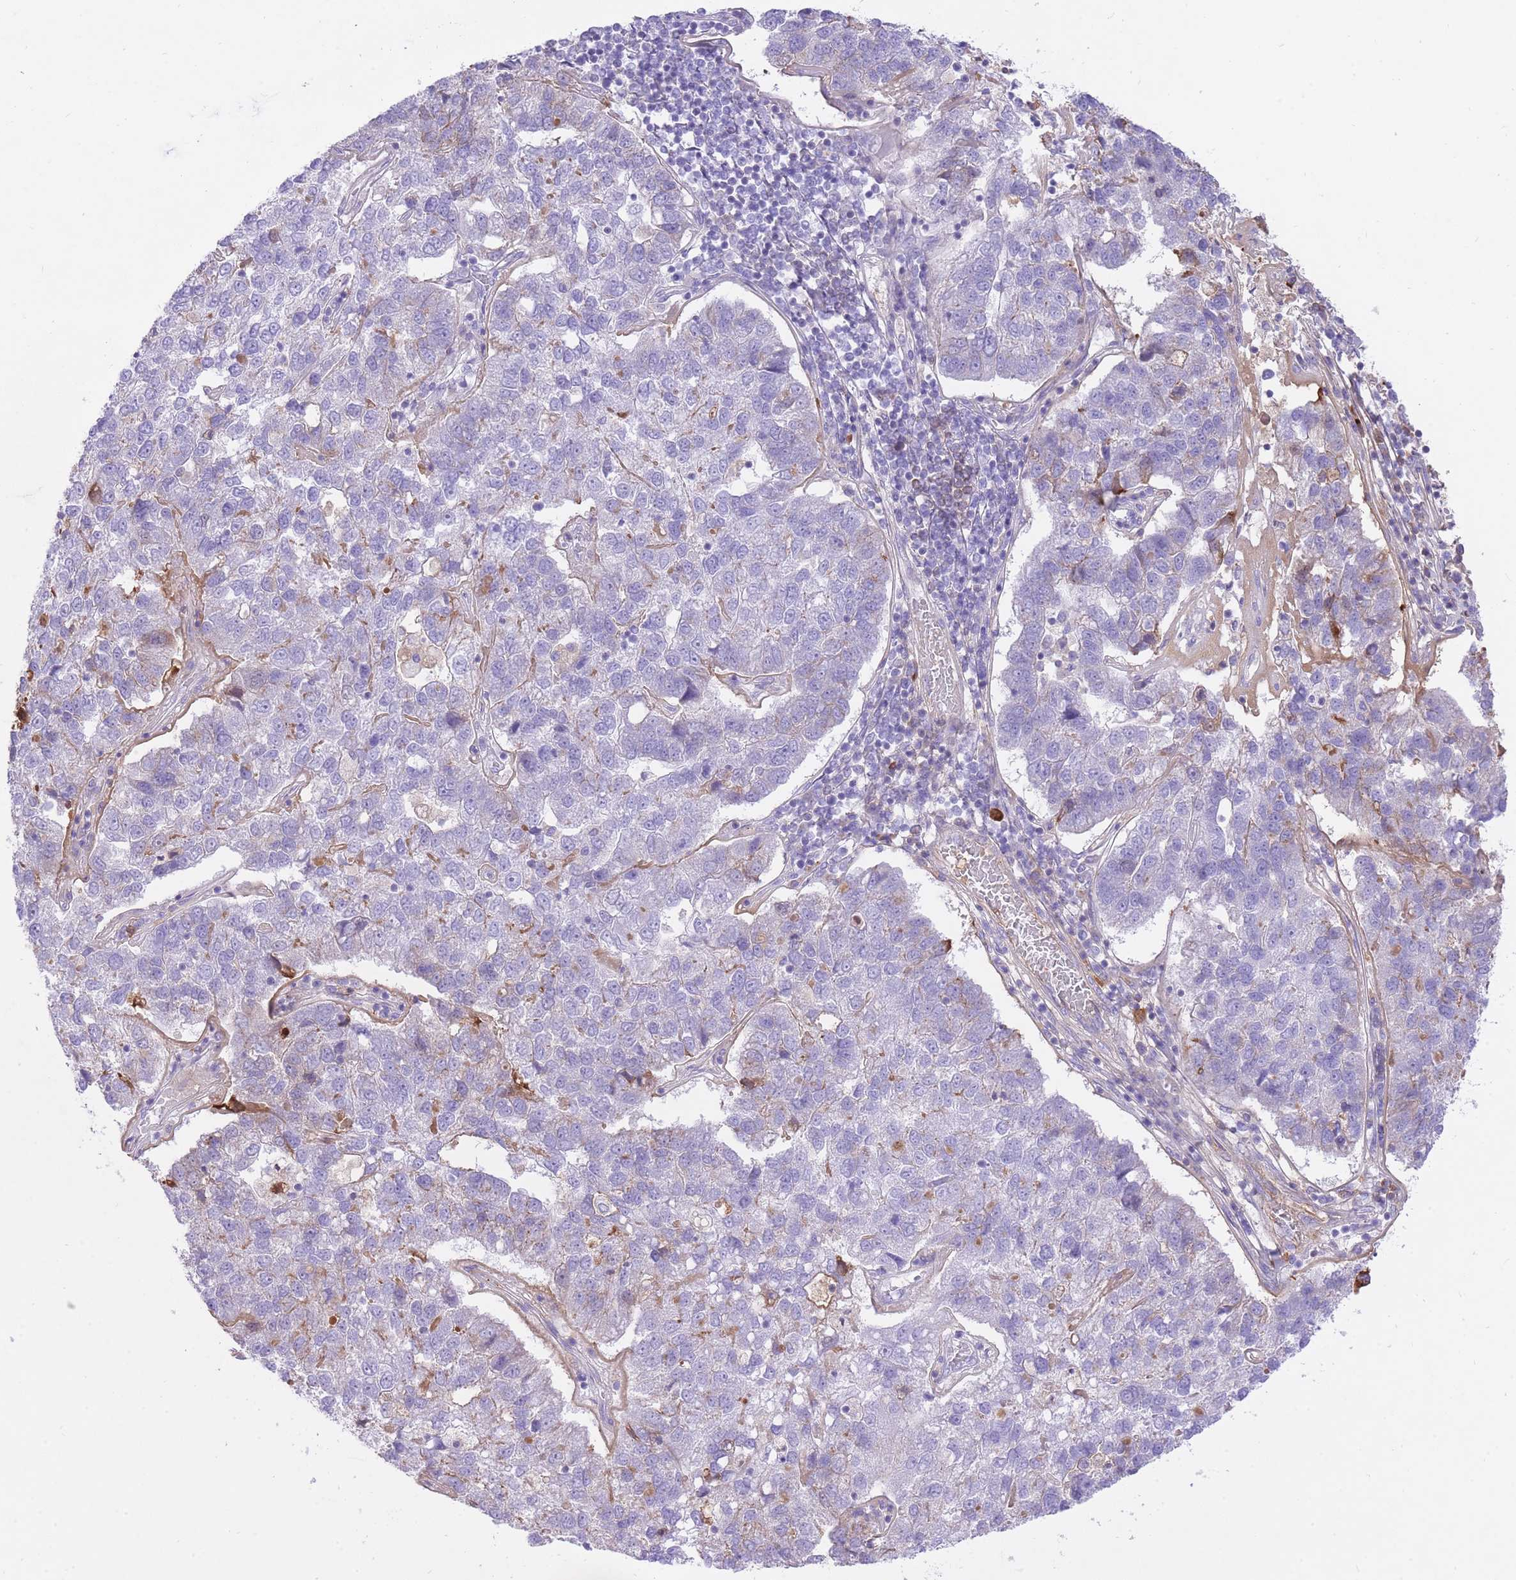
{"staining": {"intensity": "negative", "quantity": "none", "location": "none"}, "tissue": "pancreatic cancer", "cell_type": "Tumor cells", "image_type": "cancer", "snomed": [{"axis": "morphology", "description": "Adenocarcinoma, NOS"}, {"axis": "topography", "description": "Pancreas"}], "caption": "There is no significant staining in tumor cells of adenocarcinoma (pancreatic).", "gene": "HRG", "patient": {"sex": "female", "age": 61}}